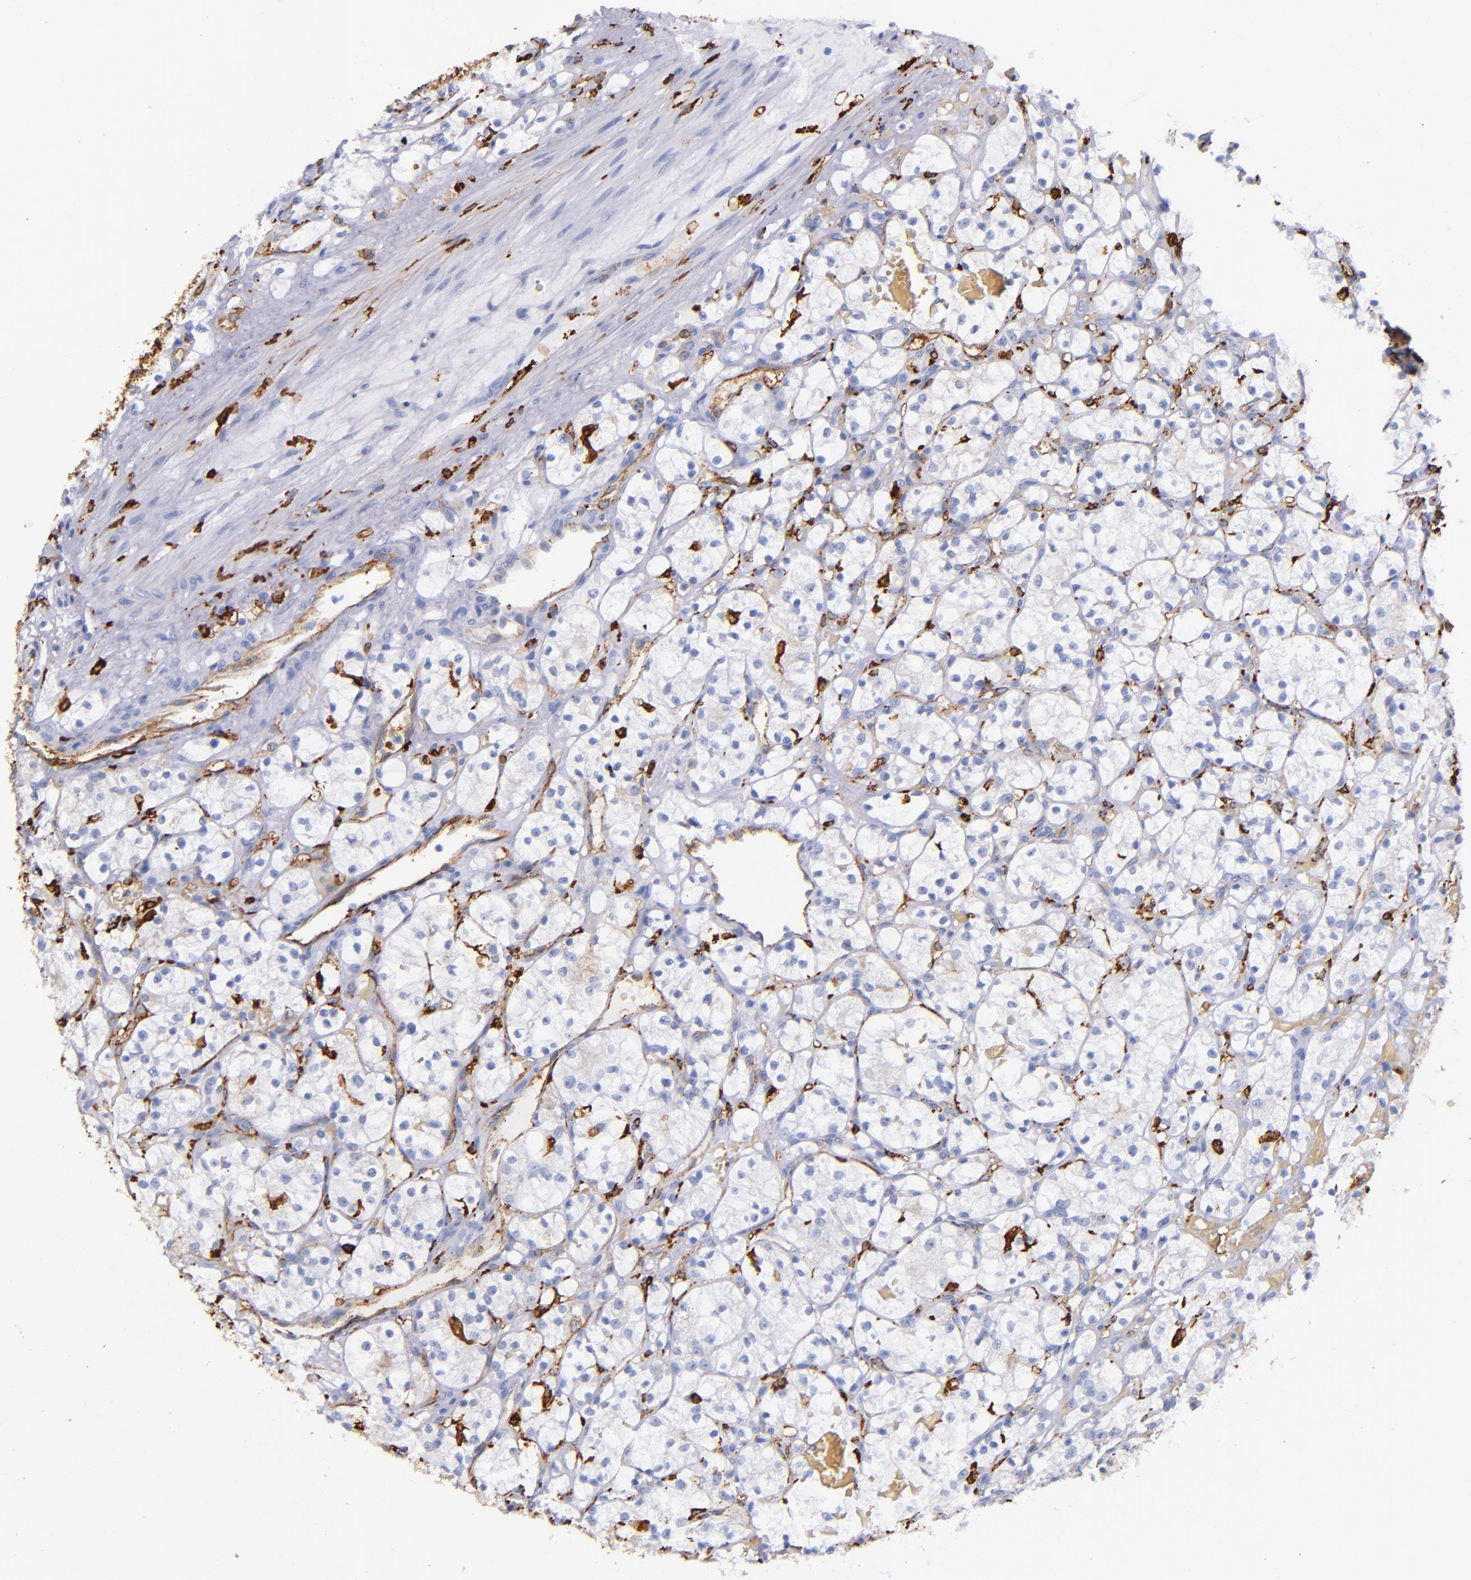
{"staining": {"intensity": "negative", "quantity": "none", "location": "none"}, "tissue": "renal cancer", "cell_type": "Tumor cells", "image_type": "cancer", "snomed": [{"axis": "morphology", "description": "Adenocarcinoma, NOS"}, {"axis": "topography", "description": "Kidney"}], "caption": "IHC image of neoplastic tissue: human renal cancer stained with DAB shows no significant protein expression in tumor cells.", "gene": "HLA-DRA", "patient": {"sex": "female", "age": 60}}